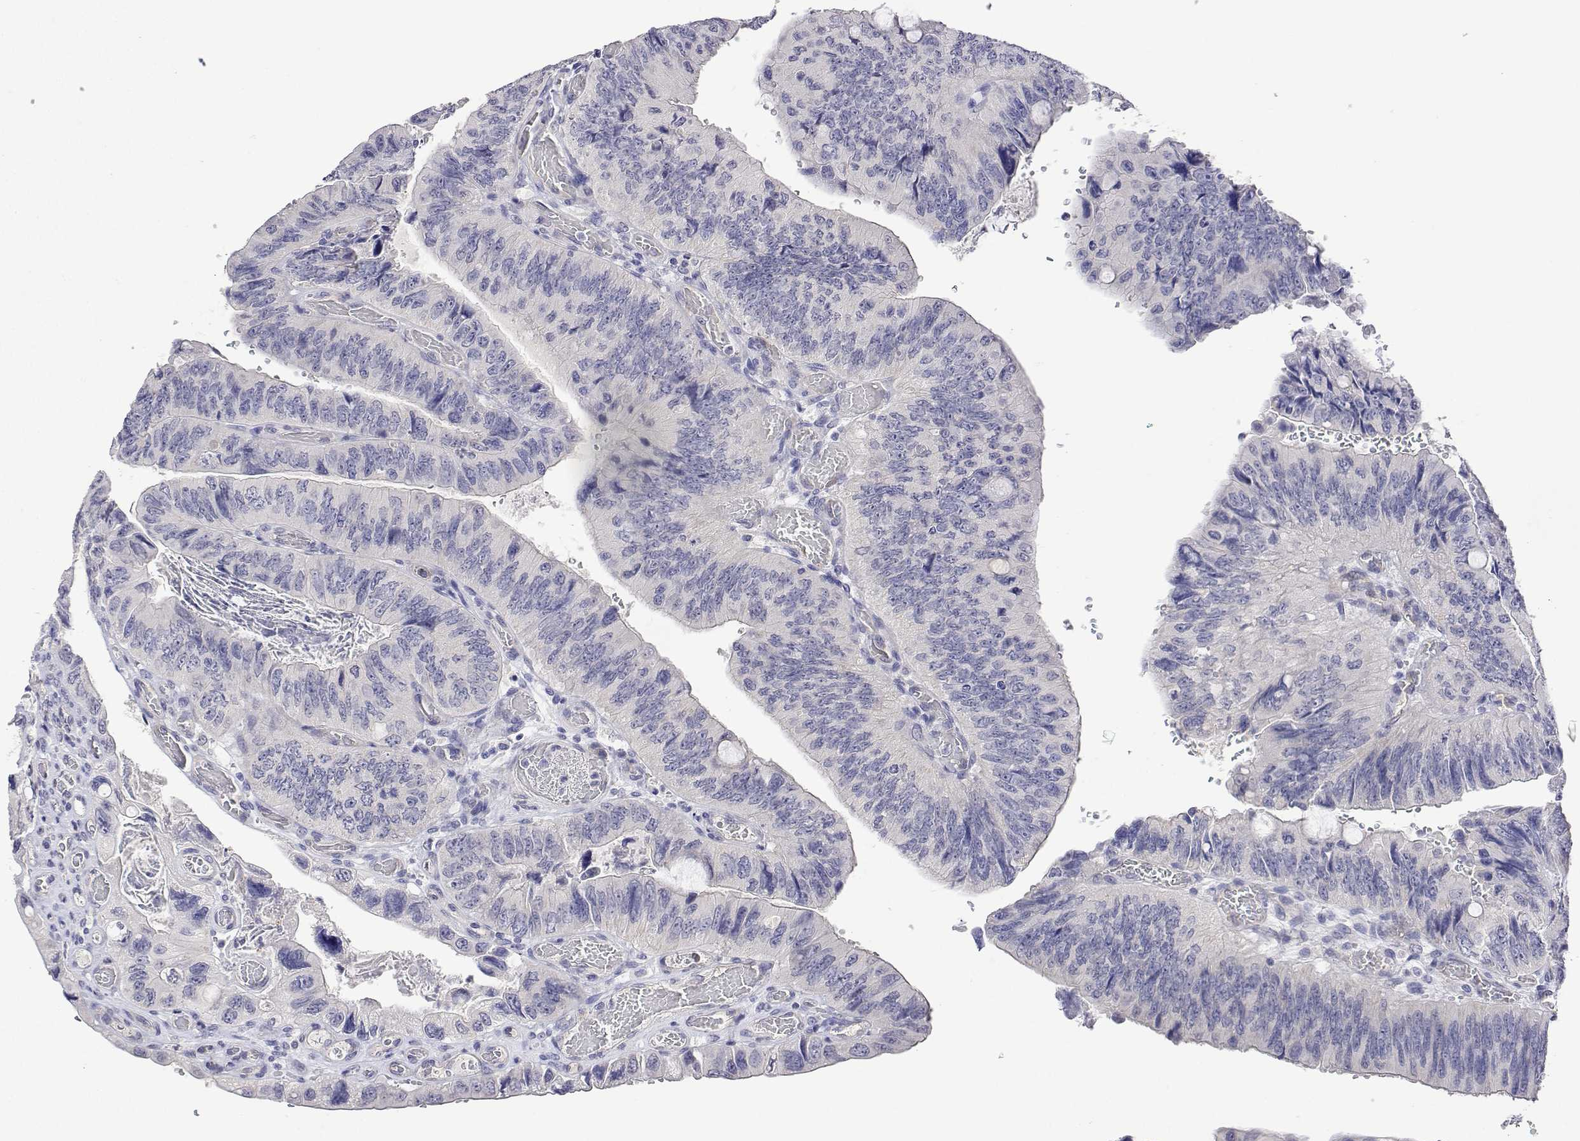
{"staining": {"intensity": "negative", "quantity": "none", "location": "none"}, "tissue": "colorectal cancer", "cell_type": "Tumor cells", "image_type": "cancer", "snomed": [{"axis": "morphology", "description": "Adenocarcinoma, NOS"}, {"axis": "topography", "description": "Colon"}], "caption": "Colorectal cancer was stained to show a protein in brown. There is no significant staining in tumor cells. (Stains: DAB immunohistochemistry (IHC) with hematoxylin counter stain, Microscopy: brightfield microscopy at high magnification).", "gene": "PLCB1", "patient": {"sex": "female", "age": 84}}